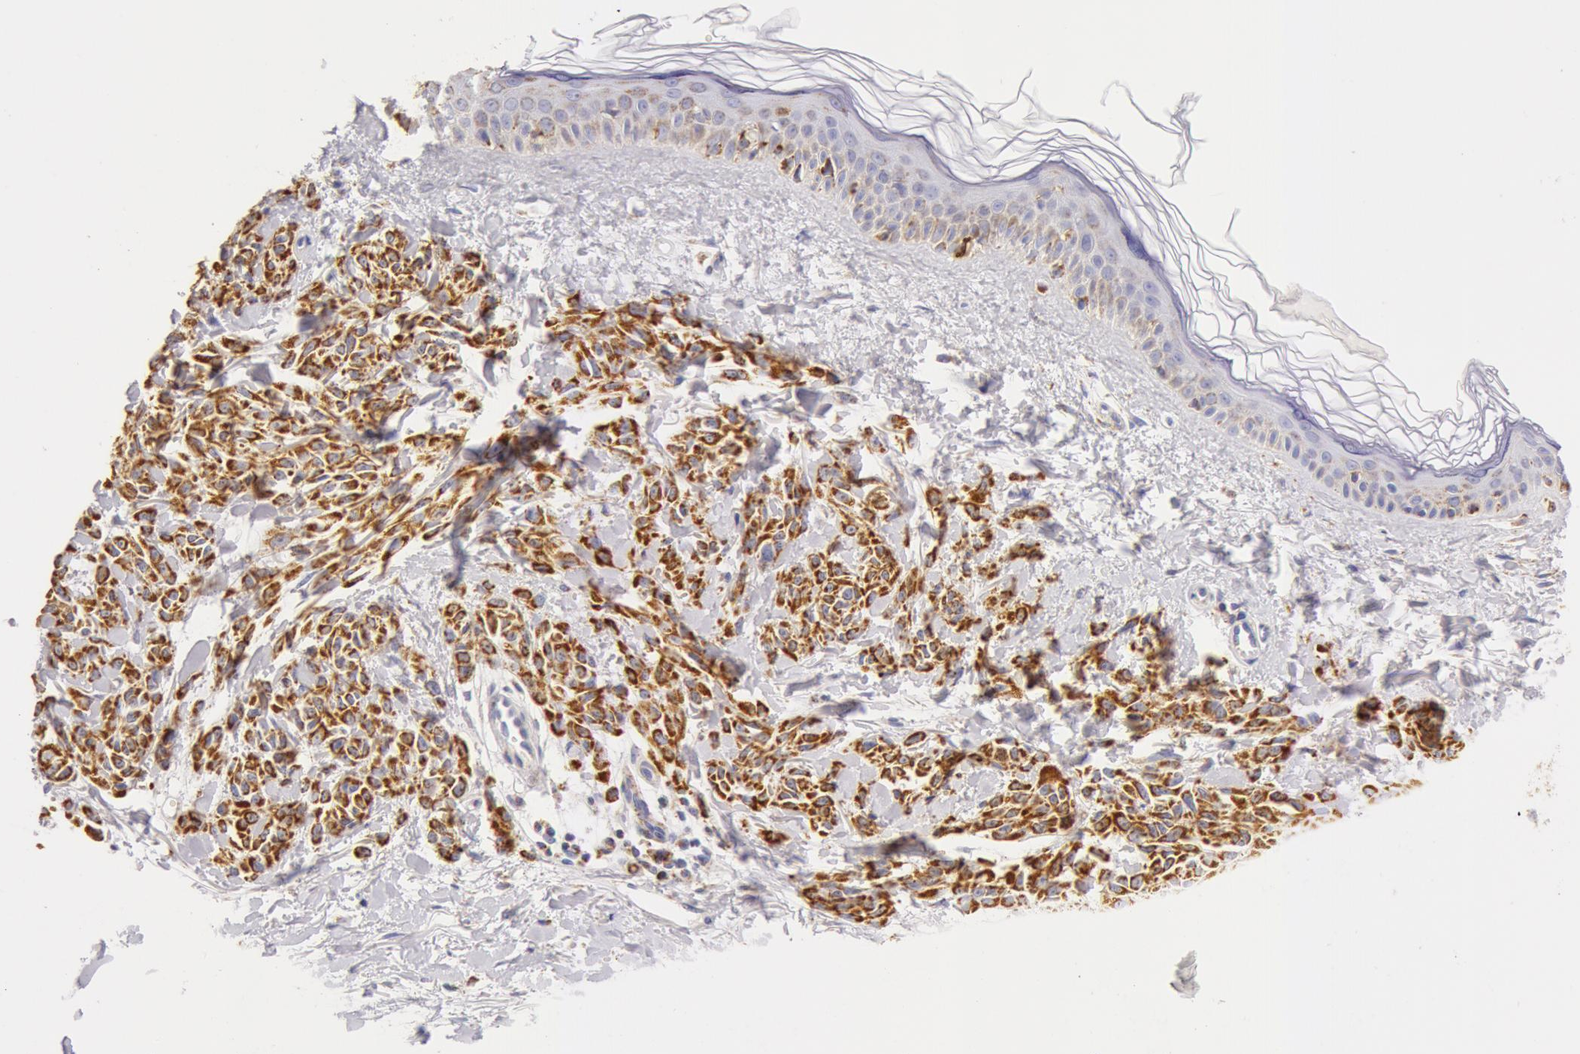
{"staining": {"intensity": "moderate", "quantity": ">75%", "location": "cytoplasmic/membranous"}, "tissue": "melanoma", "cell_type": "Tumor cells", "image_type": "cancer", "snomed": [{"axis": "morphology", "description": "Malignant melanoma, NOS"}, {"axis": "topography", "description": "Skin"}], "caption": "Immunohistochemical staining of melanoma shows moderate cytoplasmic/membranous protein expression in about >75% of tumor cells.", "gene": "ATP5F1B", "patient": {"sex": "female", "age": 73}}